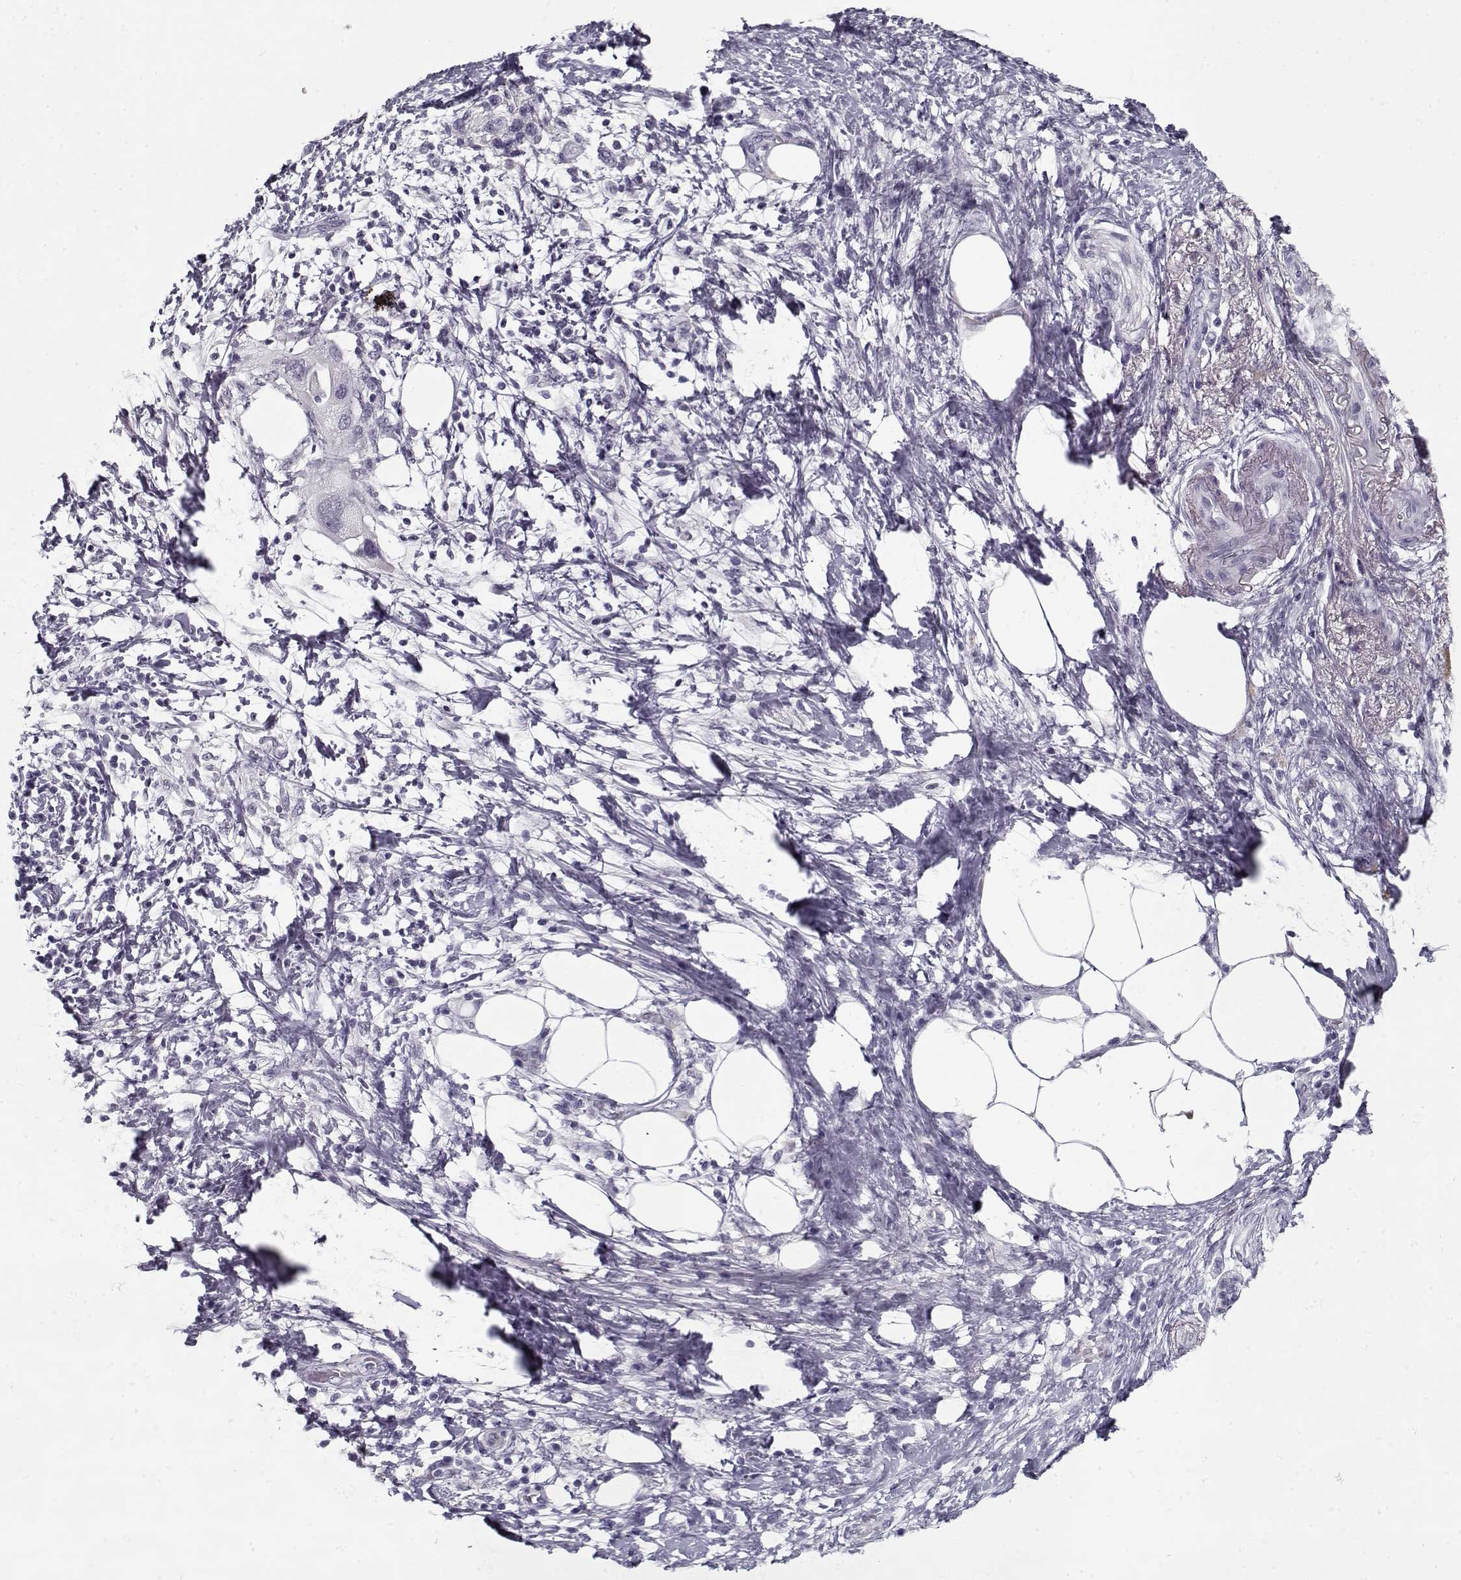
{"staining": {"intensity": "negative", "quantity": "none", "location": "none"}, "tissue": "pancreatic cancer", "cell_type": "Tumor cells", "image_type": "cancer", "snomed": [{"axis": "morphology", "description": "Adenocarcinoma, NOS"}, {"axis": "topography", "description": "Pancreas"}], "caption": "High power microscopy photomicrograph of an IHC micrograph of pancreatic cancer, revealing no significant staining in tumor cells. (DAB immunohistochemistry, high magnification).", "gene": "SPACA9", "patient": {"sex": "female", "age": 72}}